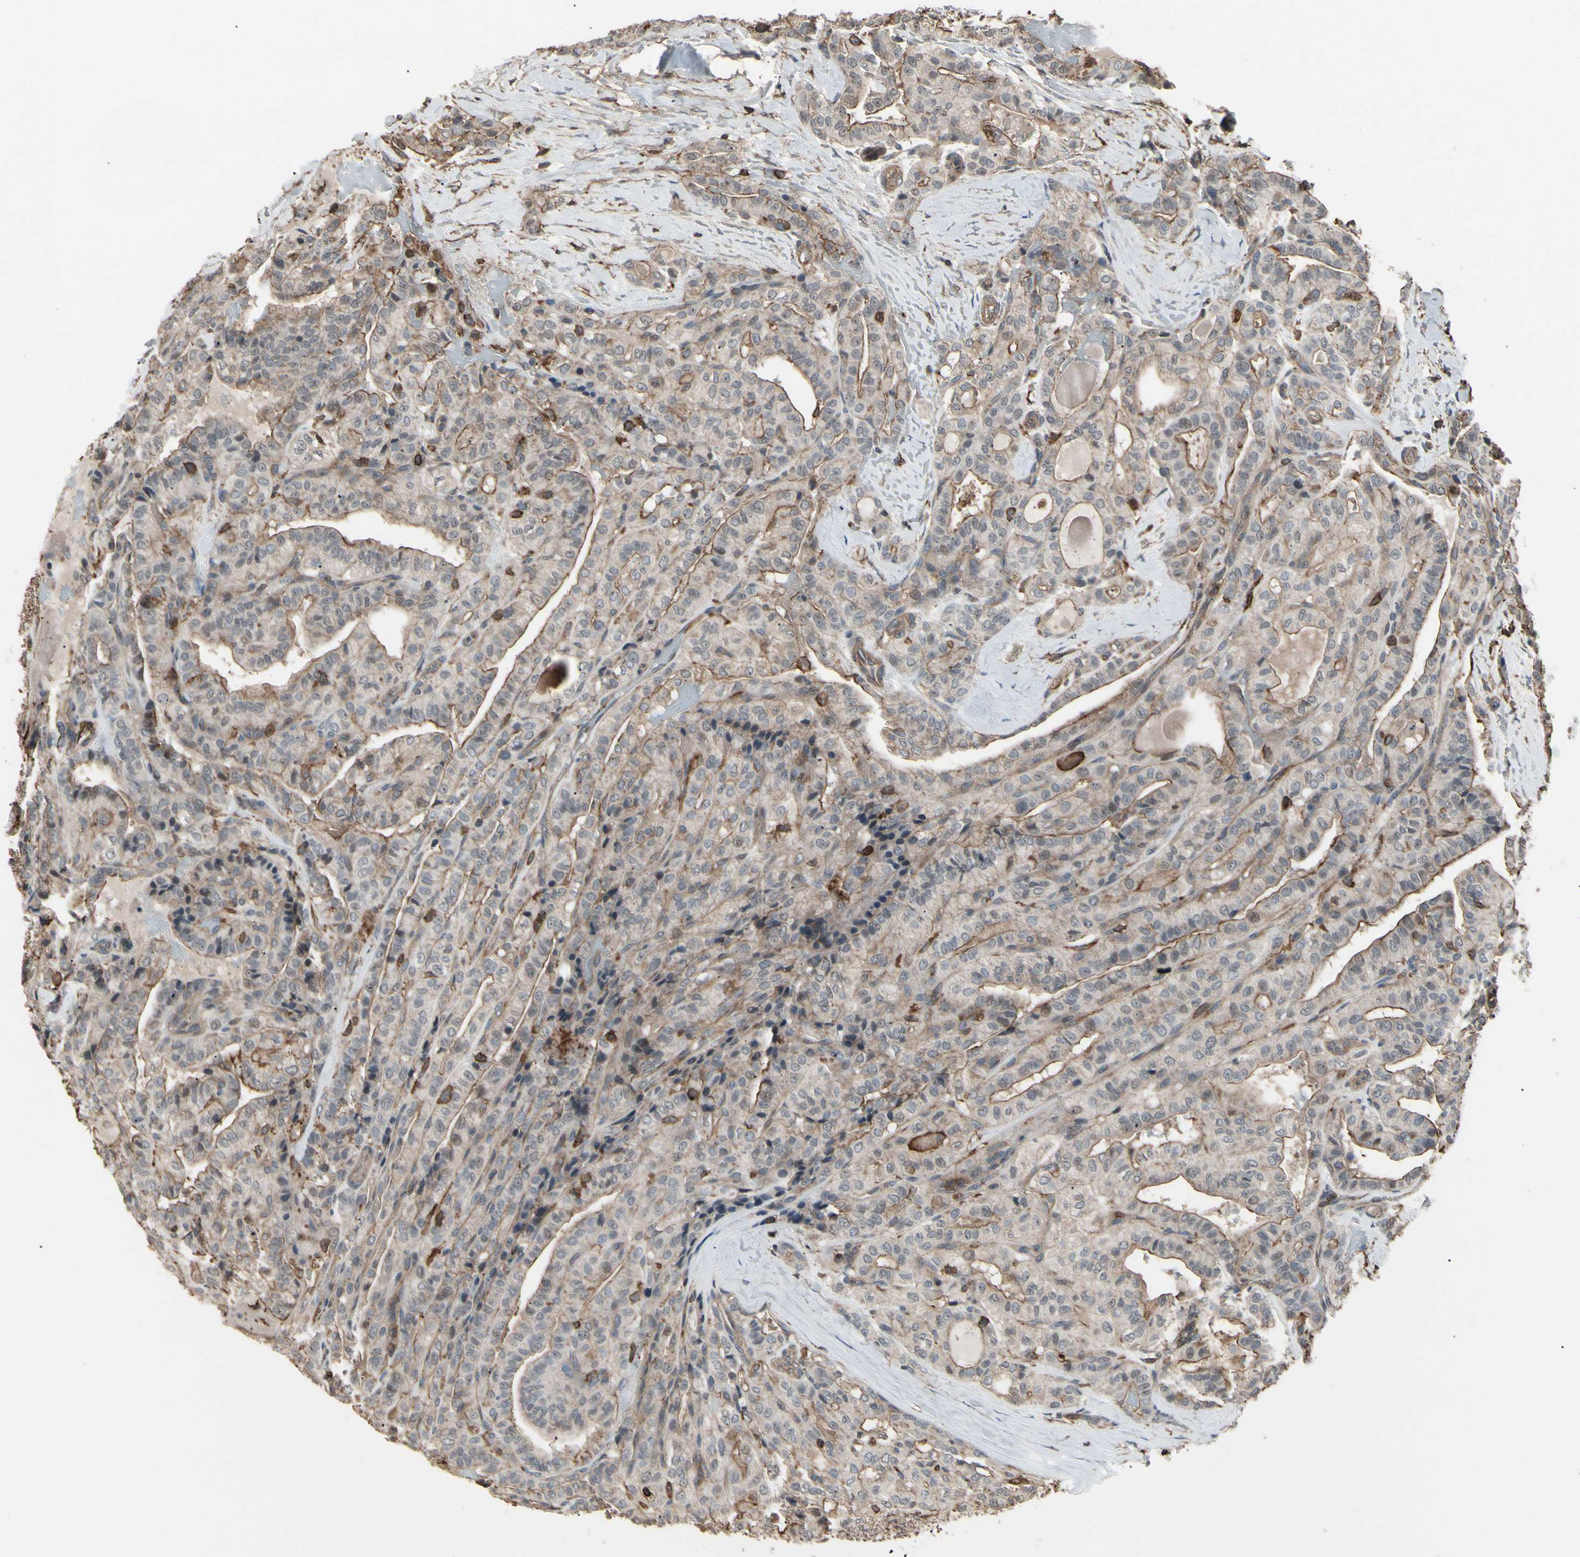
{"staining": {"intensity": "weak", "quantity": ">75%", "location": "cytoplasmic/membranous"}, "tissue": "thyroid cancer", "cell_type": "Tumor cells", "image_type": "cancer", "snomed": [{"axis": "morphology", "description": "Papillary adenocarcinoma, NOS"}, {"axis": "topography", "description": "Thyroid gland"}], "caption": "An IHC histopathology image of tumor tissue is shown. Protein staining in brown shows weak cytoplasmic/membranous positivity in thyroid cancer (papillary adenocarcinoma) within tumor cells.", "gene": "MAPK13", "patient": {"sex": "male", "age": 77}}